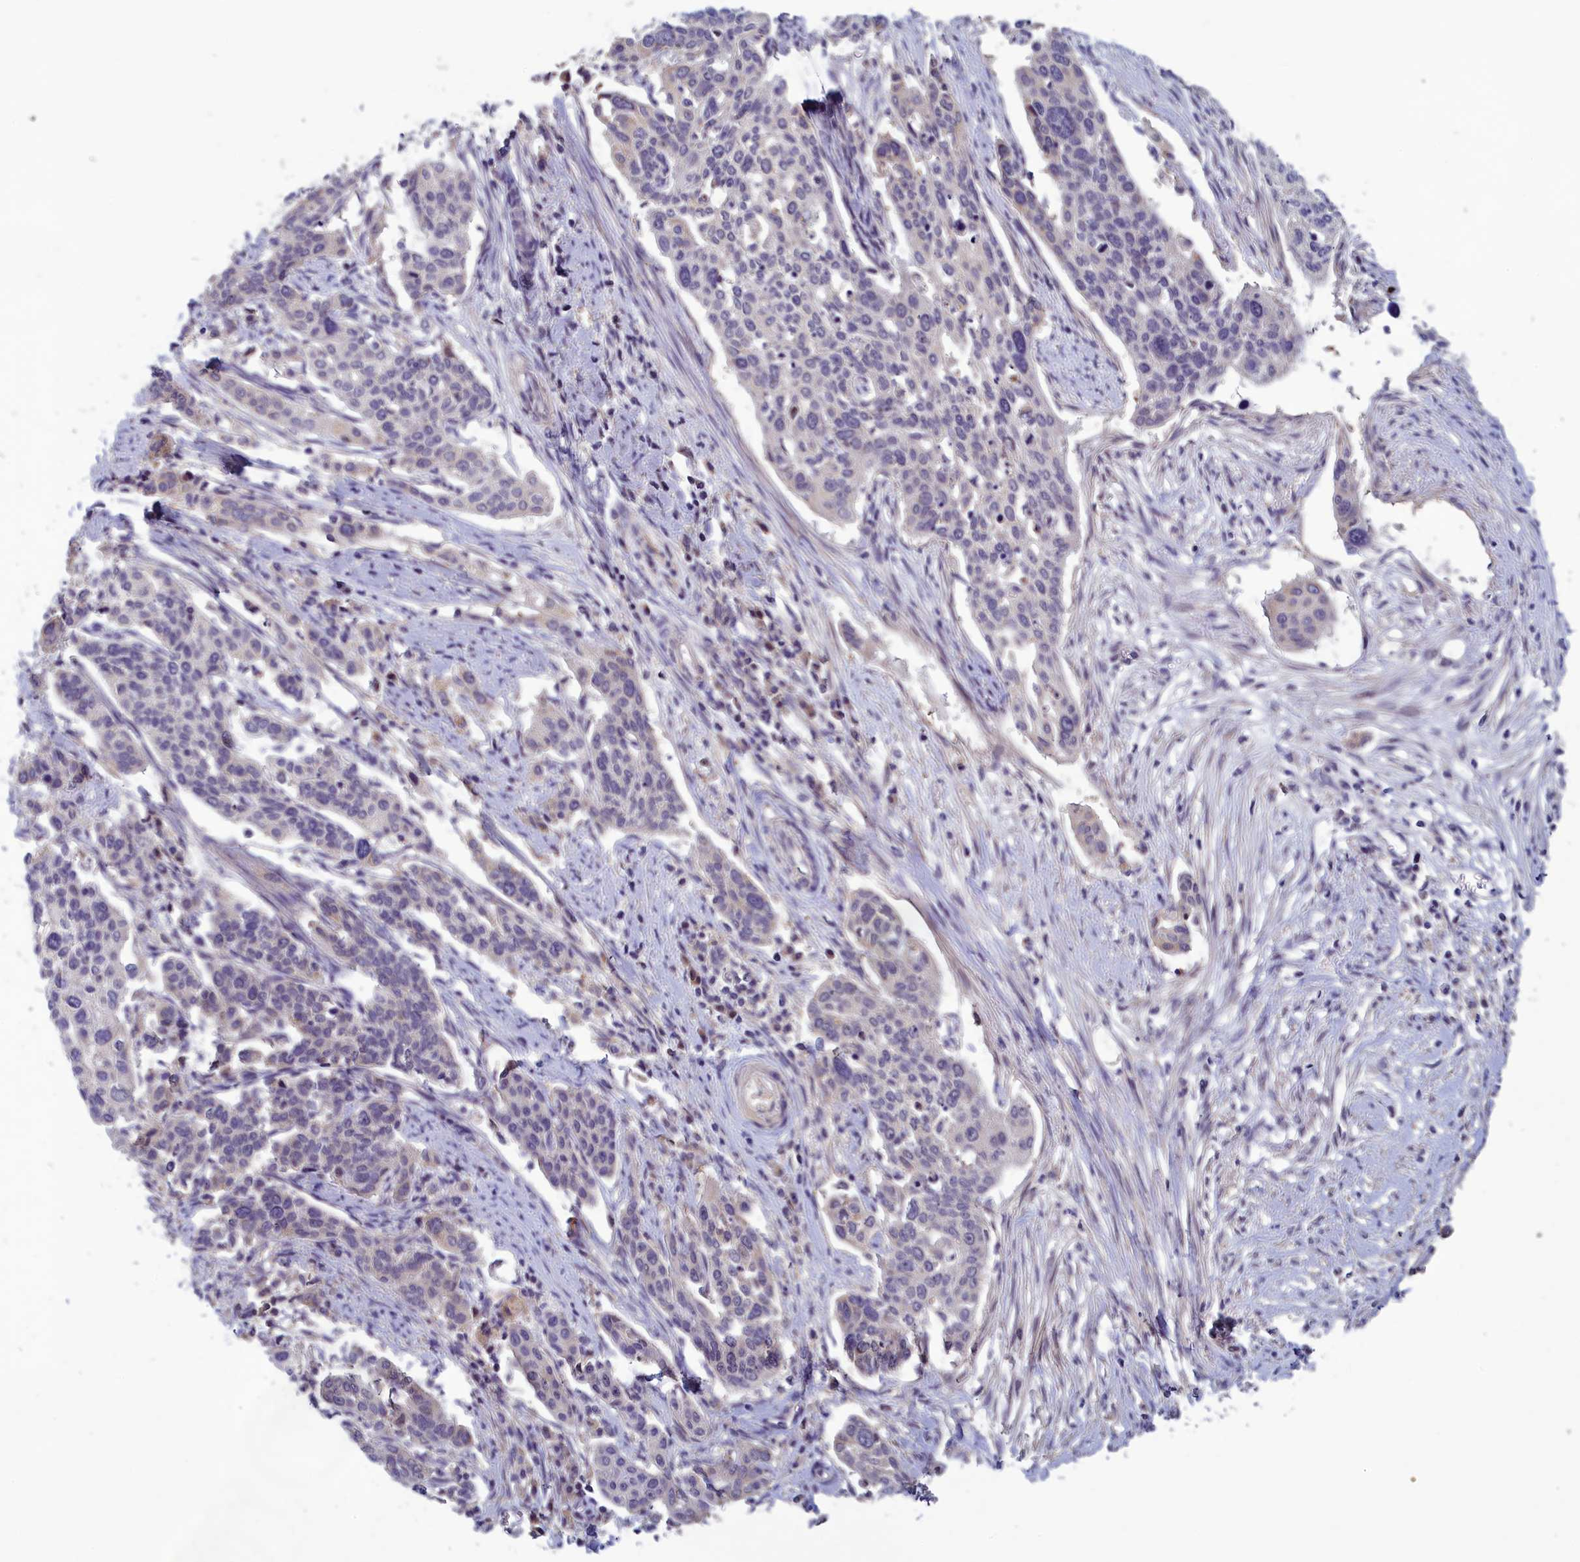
{"staining": {"intensity": "negative", "quantity": "none", "location": "none"}, "tissue": "cervical cancer", "cell_type": "Tumor cells", "image_type": "cancer", "snomed": [{"axis": "morphology", "description": "Squamous cell carcinoma, NOS"}, {"axis": "topography", "description": "Cervix"}], "caption": "A high-resolution micrograph shows immunohistochemistry (IHC) staining of cervical cancer (squamous cell carcinoma), which shows no significant staining in tumor cells.", "gene": "HECA", "patient": {"sex": "female", "age": 44}}